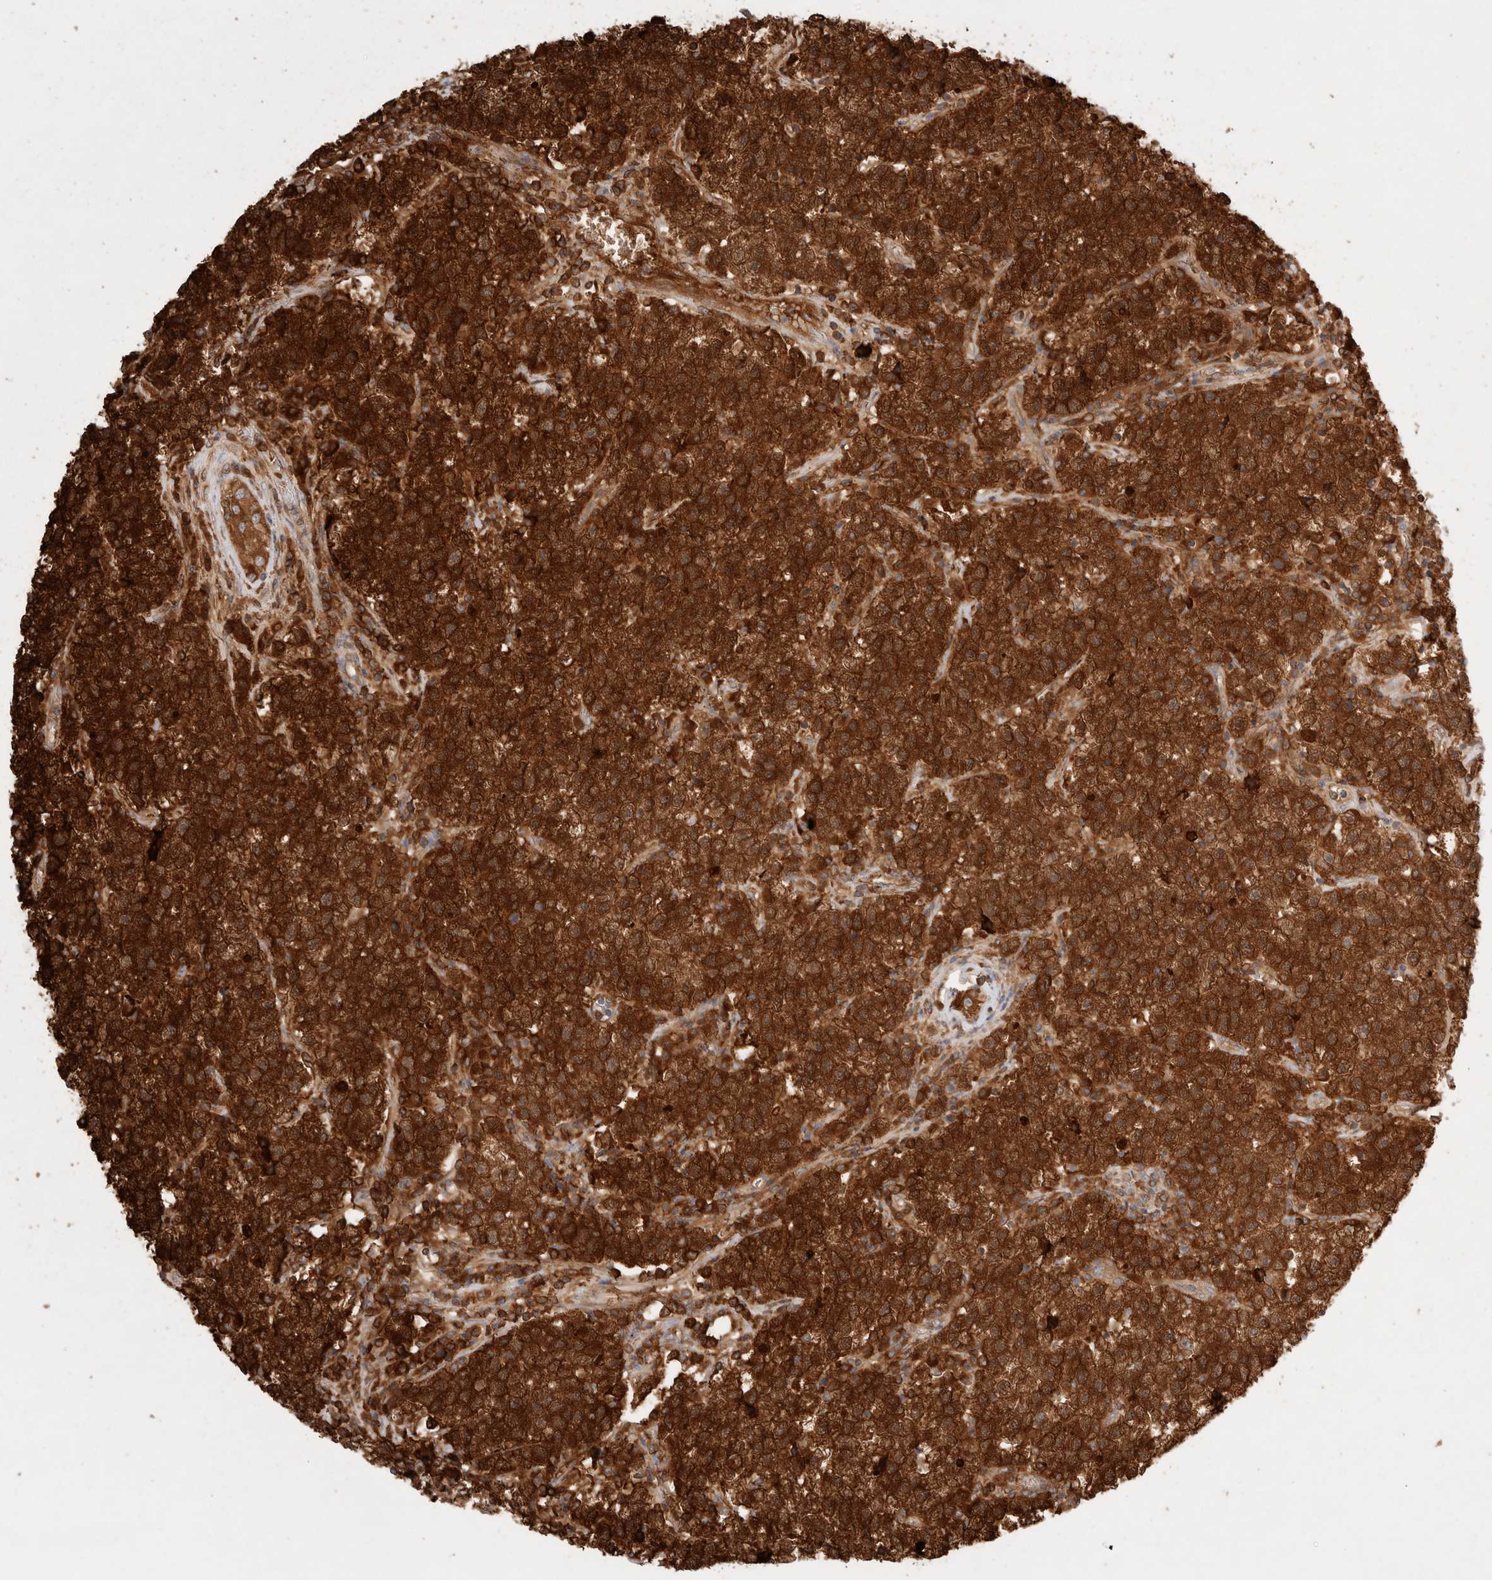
{"staining": {"intensity": "strong", "quantity": ">75%", "location": "cytoplasmic/membranous"}, "tissue": "testis cancer", "cell_type": "Tumor cells", "image_type": "cancer", "snomed": [{"axis": "morphology", "description": "Seminoma, NOS"}, {"axis": "topography", "description": "Testis"}], "caption": "Protein expression analysis of human testis cancer reveals strong cytoplasmic/membranous staining in about >75% of tumor cells.", "gene": "STARD10", "patient": {"sex": "male", "age": 22}}